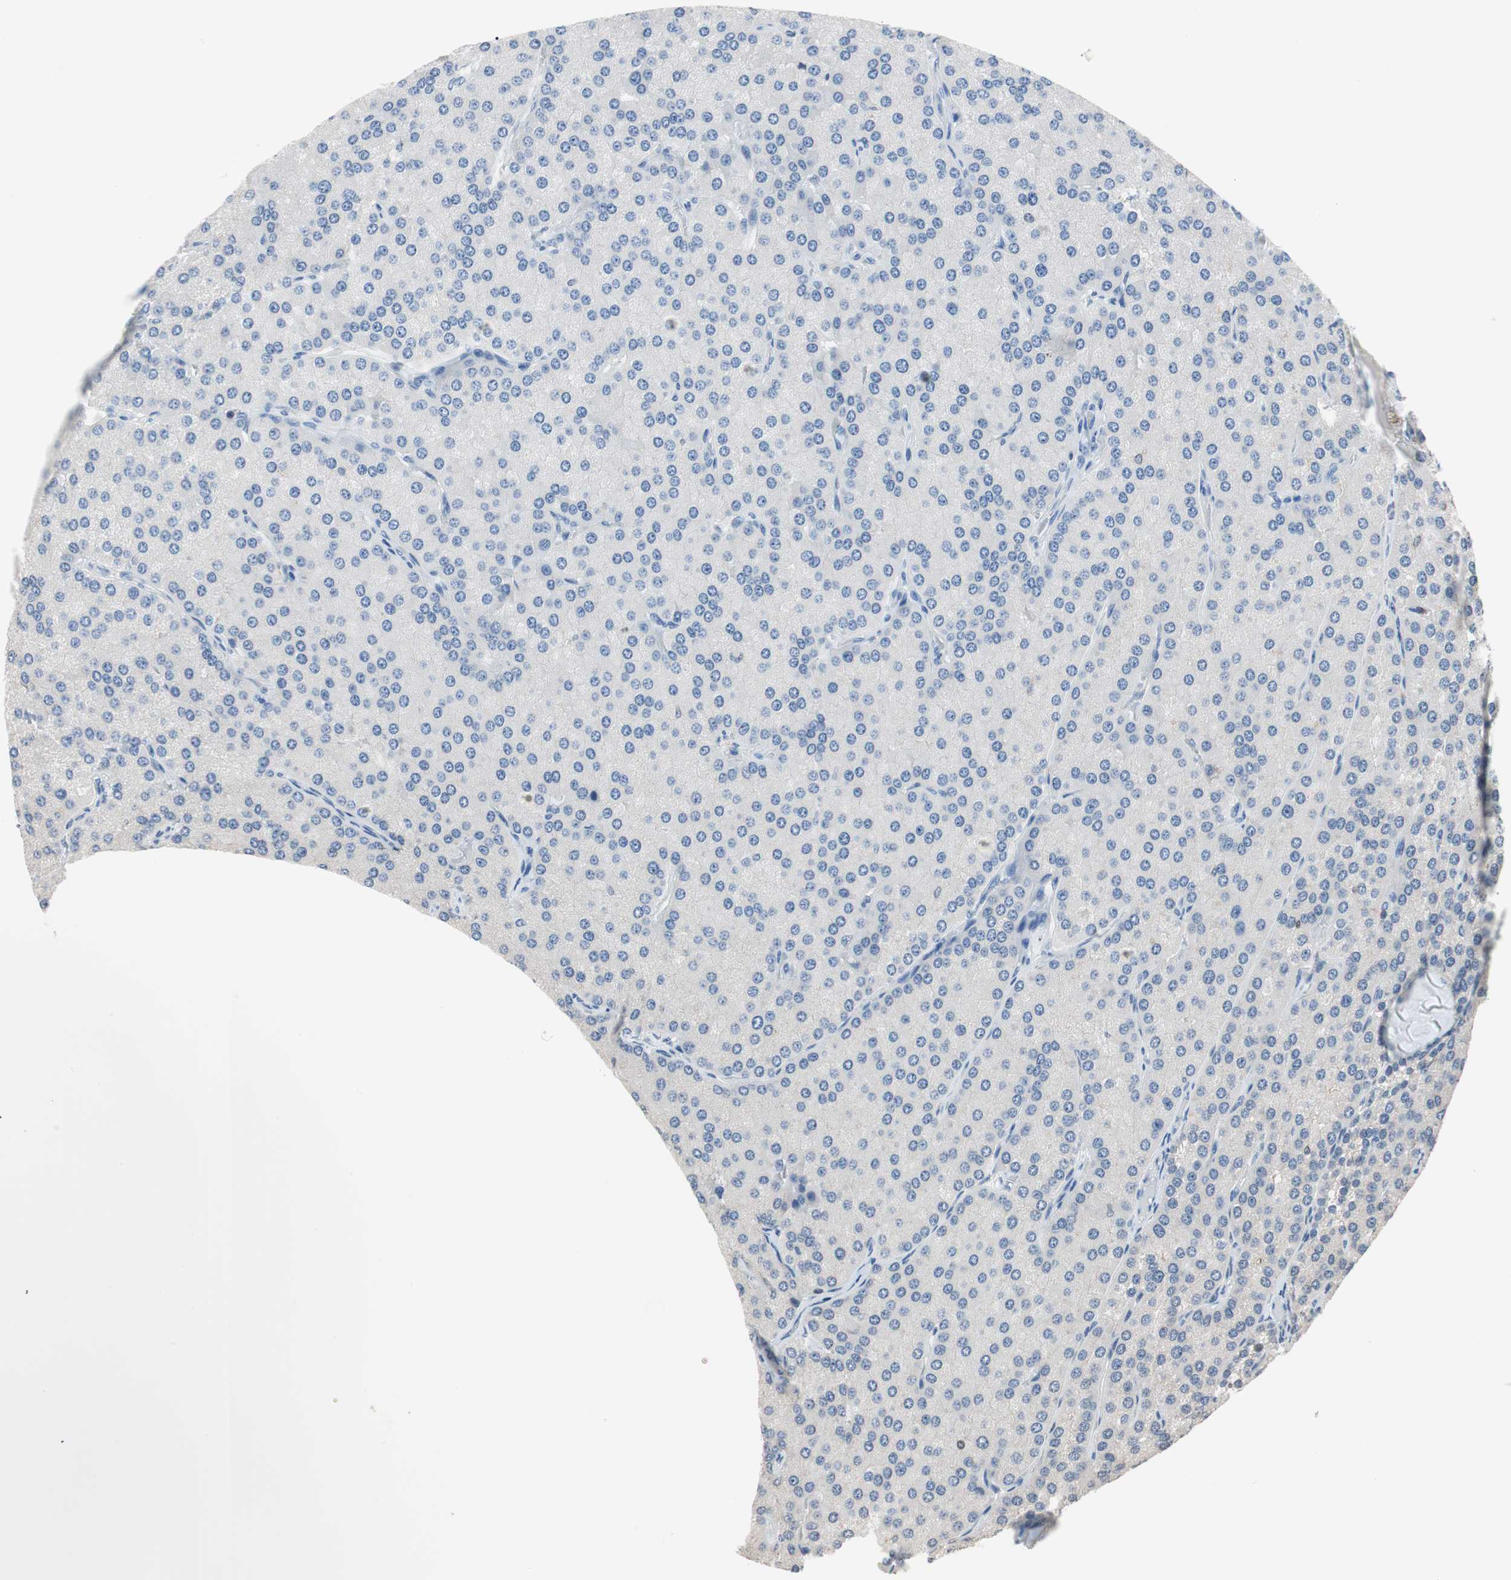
{"staining": {"intensity": "weak", "quantity": "25%-75%", "location": "cytoplasmic/membranous"}, "tissue": "parathyroid gland", "cell_type": "Glandular cells", "image_type": "normal", "snomed": [{"axis": "morphology", "description": "Normal tissue, NOS"}, {"axis": "topography", "description": "Parathyroid gland"}], "caption": "Immunohistochemical staining of unremarkable parathyroid gland exhibits 25%-75% levels of weak cytoplasmic/membranous protein staining in approximately 25%-75% of glandular cells. Using DAB (brown) and hematoxylin (blue) stains, captured at high magnification using brightfield microscopy.", "gene": "NFATC2", "patient": {"sex": "female", "age": 76}}